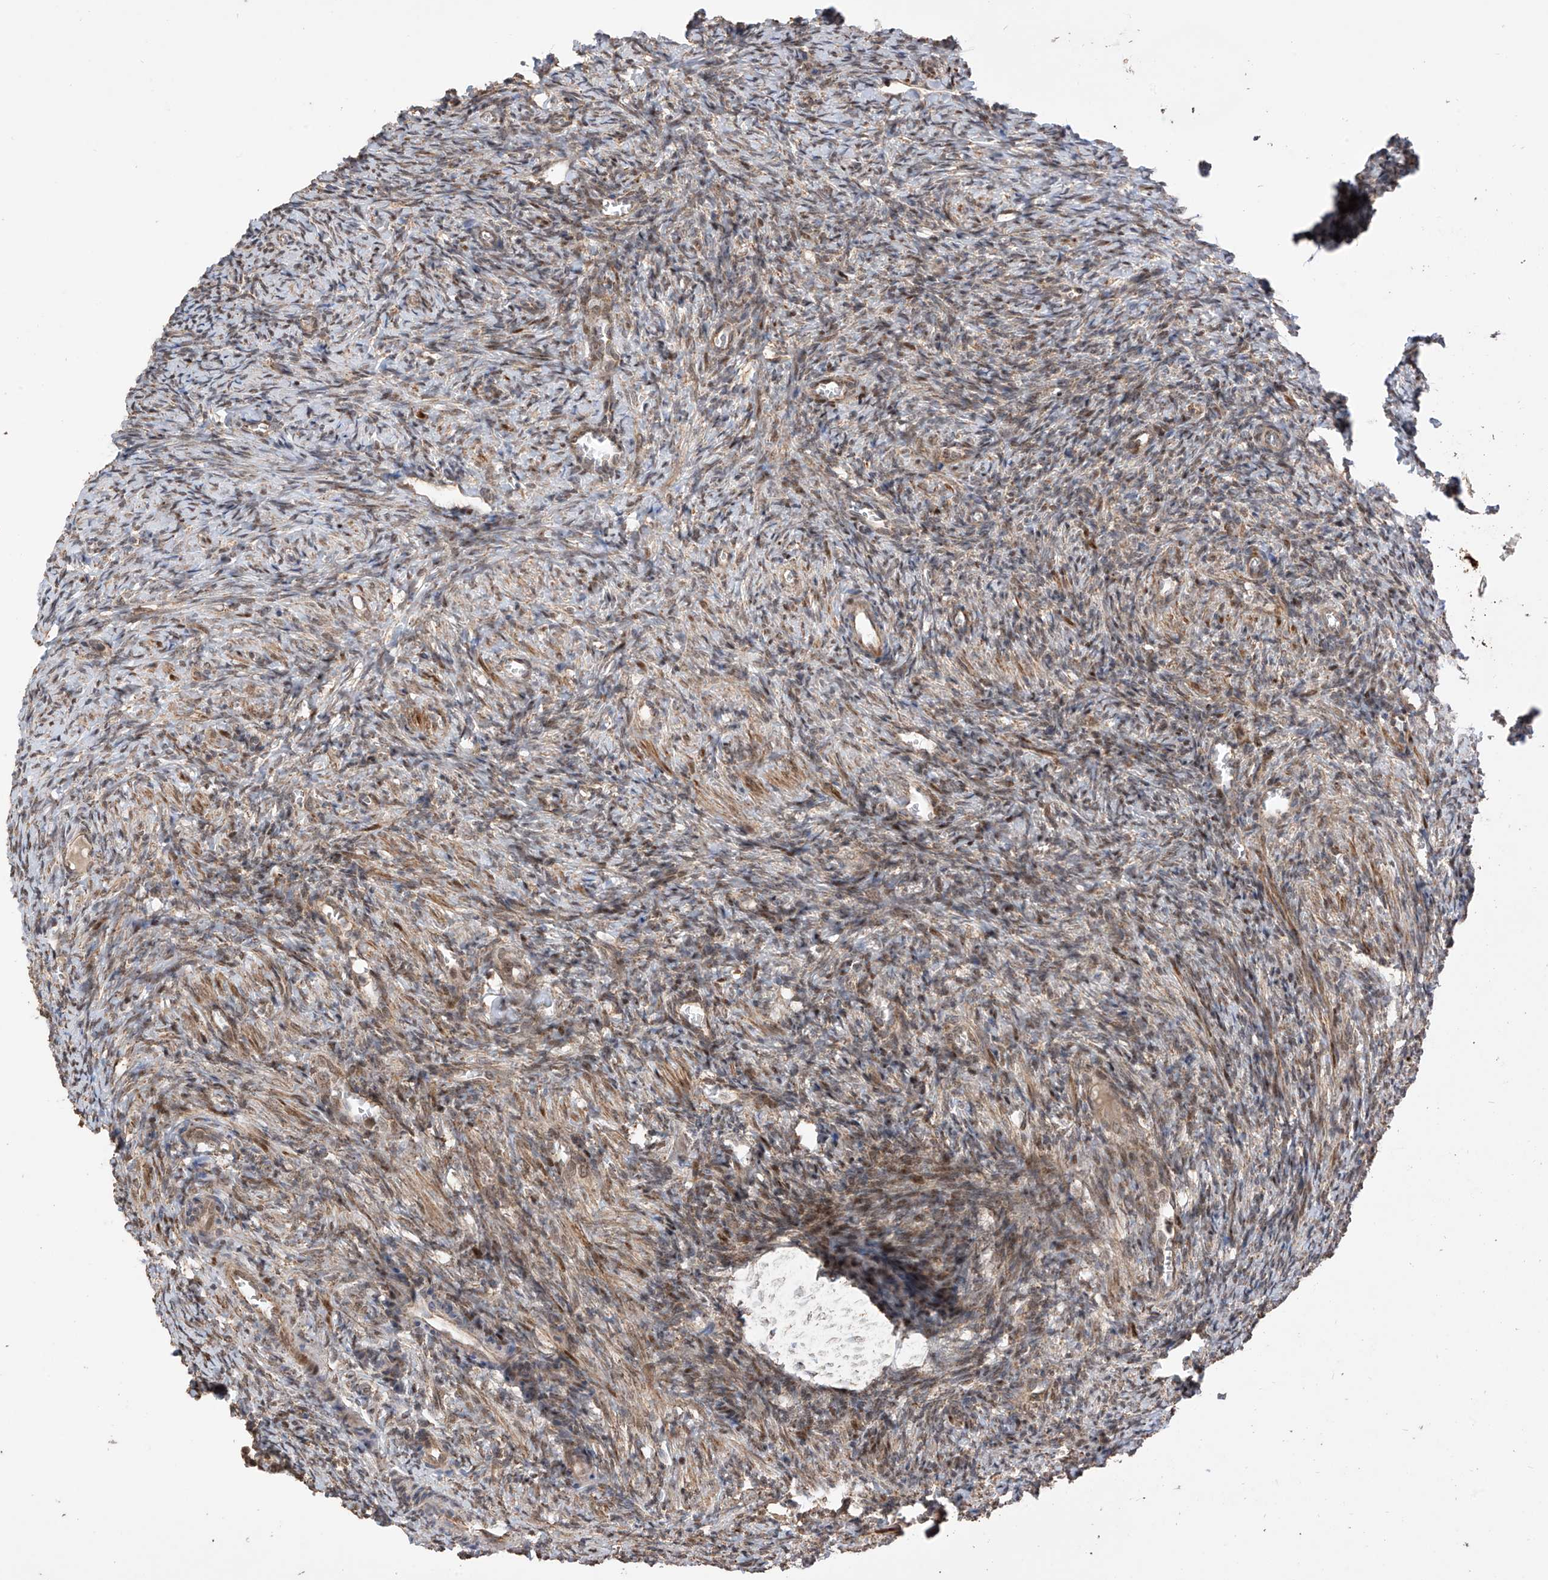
{"staining": {"intensity": "moderate", "quantity": ">75%", "location": "cytoplasmic/membranous,nuclear"}, "tissue": "ovary", "cell_type": "Follicle cells", "image_type": "normal", "snomed": [{"axis": "morphology", "description": "Normal tissue, NOS"}, {"axis": "topography", "description": "Ovary"}], "caption": "This image reveals immunohistochemistry (IHC) staining of benign ovary, with medium moderate cytoplasmic/membranous,nuclear expression in about >75% of follicle cells.", "gene": "LATS1", "patient": {"sex": "female", "age": 27}}